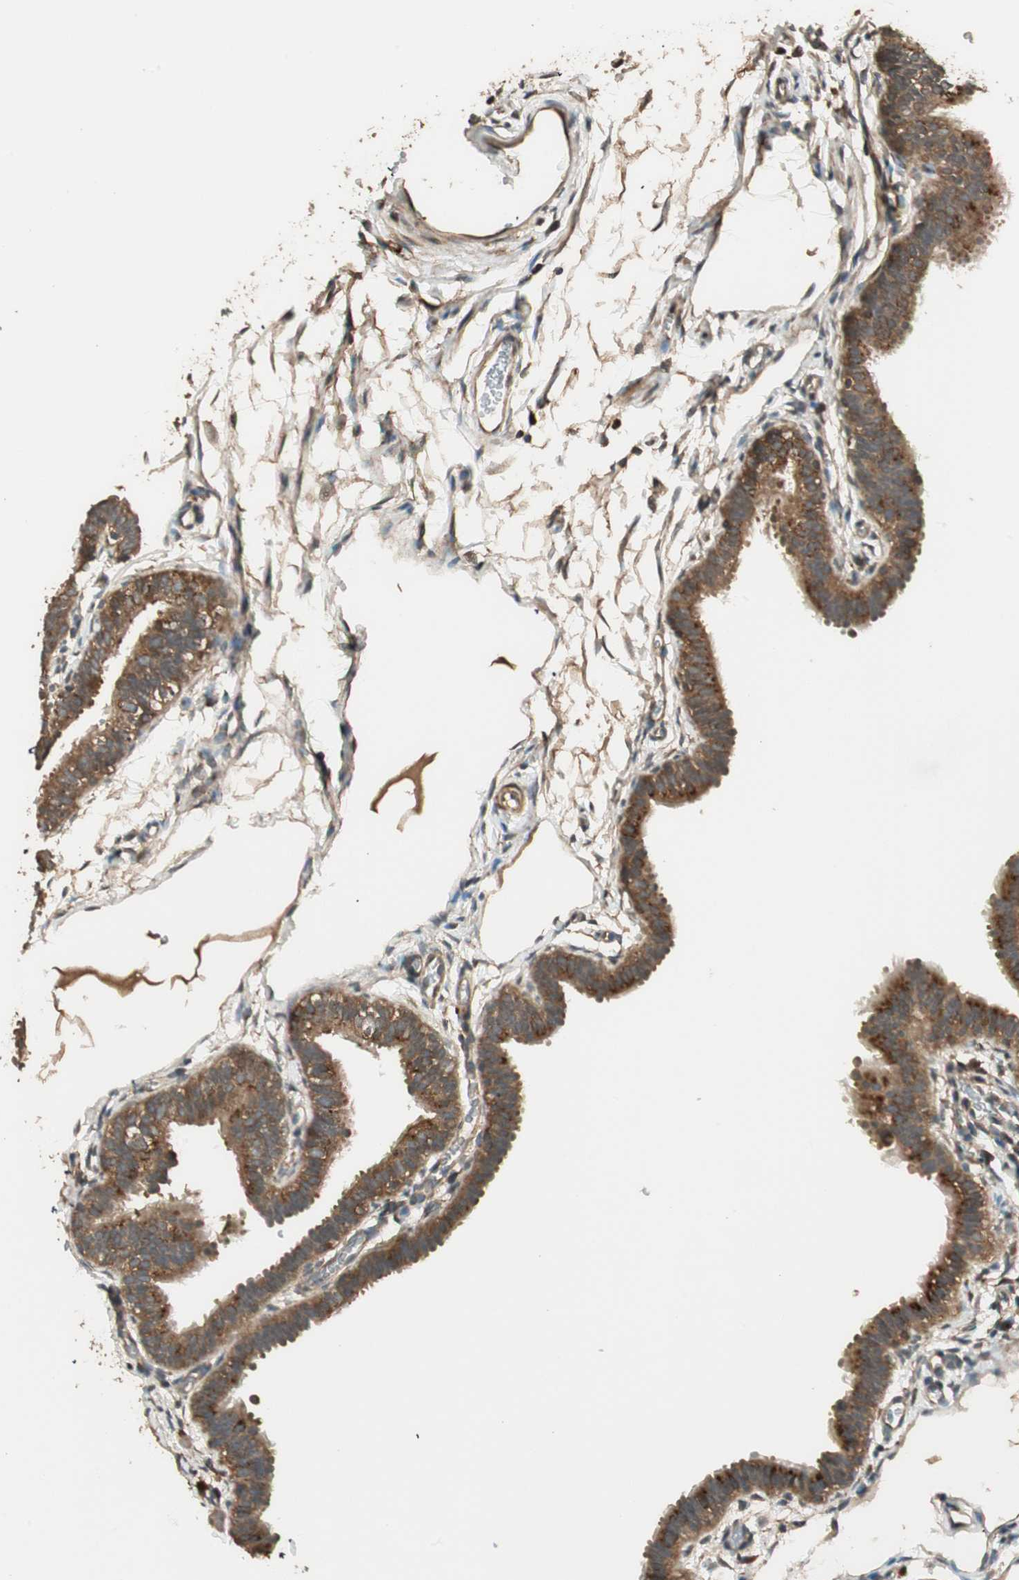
{"staining": {"intensity": "strong", "quantity": ">75%", "location": "cytoplasmic/membranous"}, "tissue": "fallopian tube", "cell_type": "Glandular cells", "image_type": "normal", "snomed": [{"axis": "morphology", "description": "Normal tissue, NOS"}, {"axis": "topography", "description": "Fallopian tube"}, {"axis": "topography", "description": "Placenta"}], "caption": "Brown immunohistochemical staining in unremarkable human fallopian tube exhibits strong cytoplasmic/membranous staining in about >75% of glandular cells. The protein is stained brown, and the nuclei are stained in blue (DAB (3,3'-diaminobenzidine) IHC with brightfield microscopy, high magnification).", "gene": "CNOT4", "patient": {"sex": "female", "age": 34}}